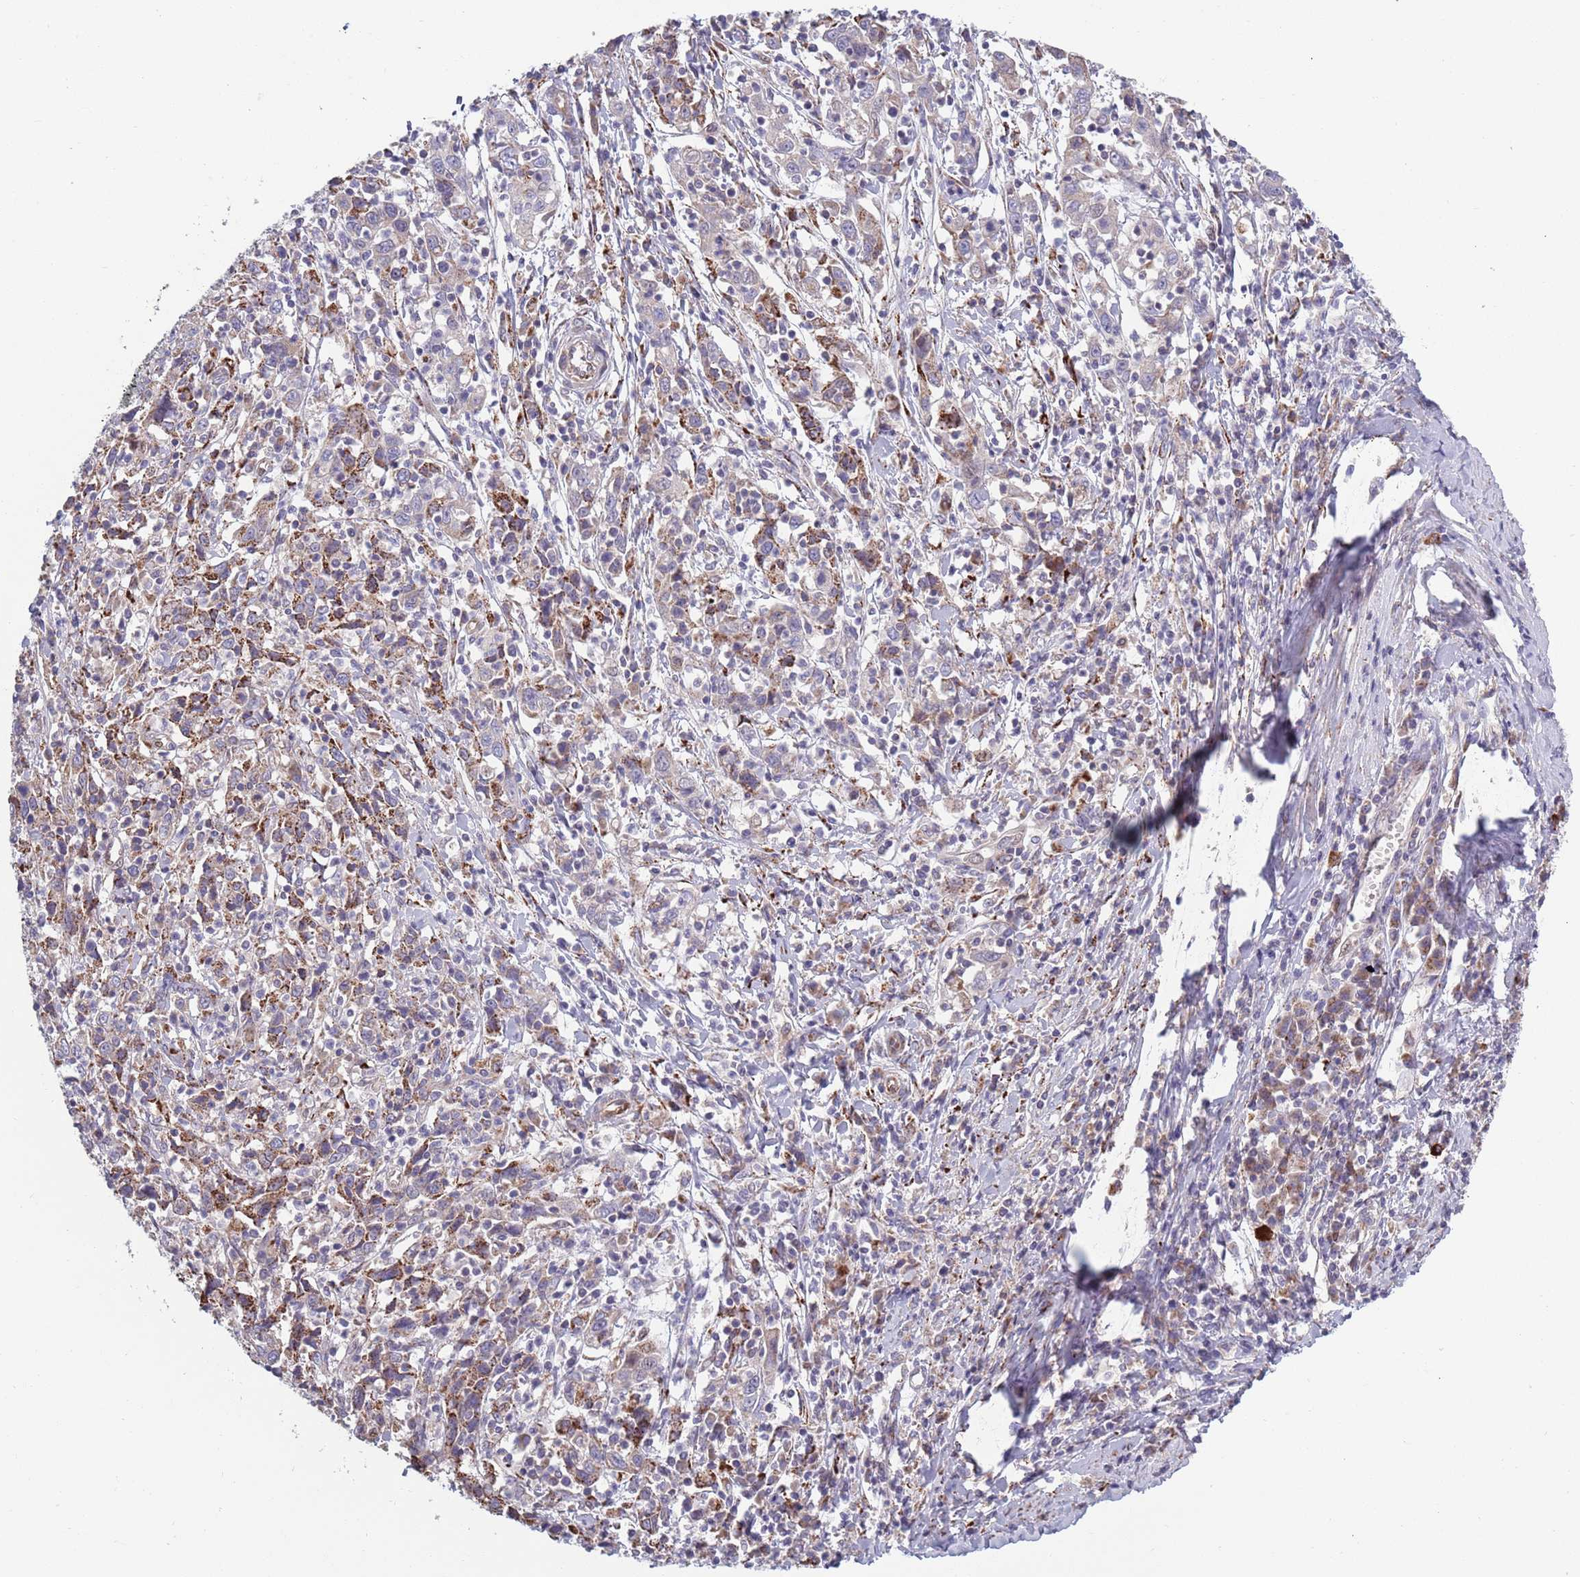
{"staining": {"intensity": "moderate", "quantity": ">75%", "location": "cytoplasmic/membranous"}, "tissue": "cervical cancer", "cell_type": "Tumor cells", "image_type": "cancer", "snomed": [{"axis": "morphology", "description": "Squamous cell carcinoma, NOS"}, {"axis": "topography", "description": "Cervix"}], "caption": "A brown stain labels moderate cytoplasmic/membranous positivity of a protein in human cervical squamous cell carcinoma tumor cells.", "gene": "TYW1", "patient": {"sex": "female", "age": 46}}